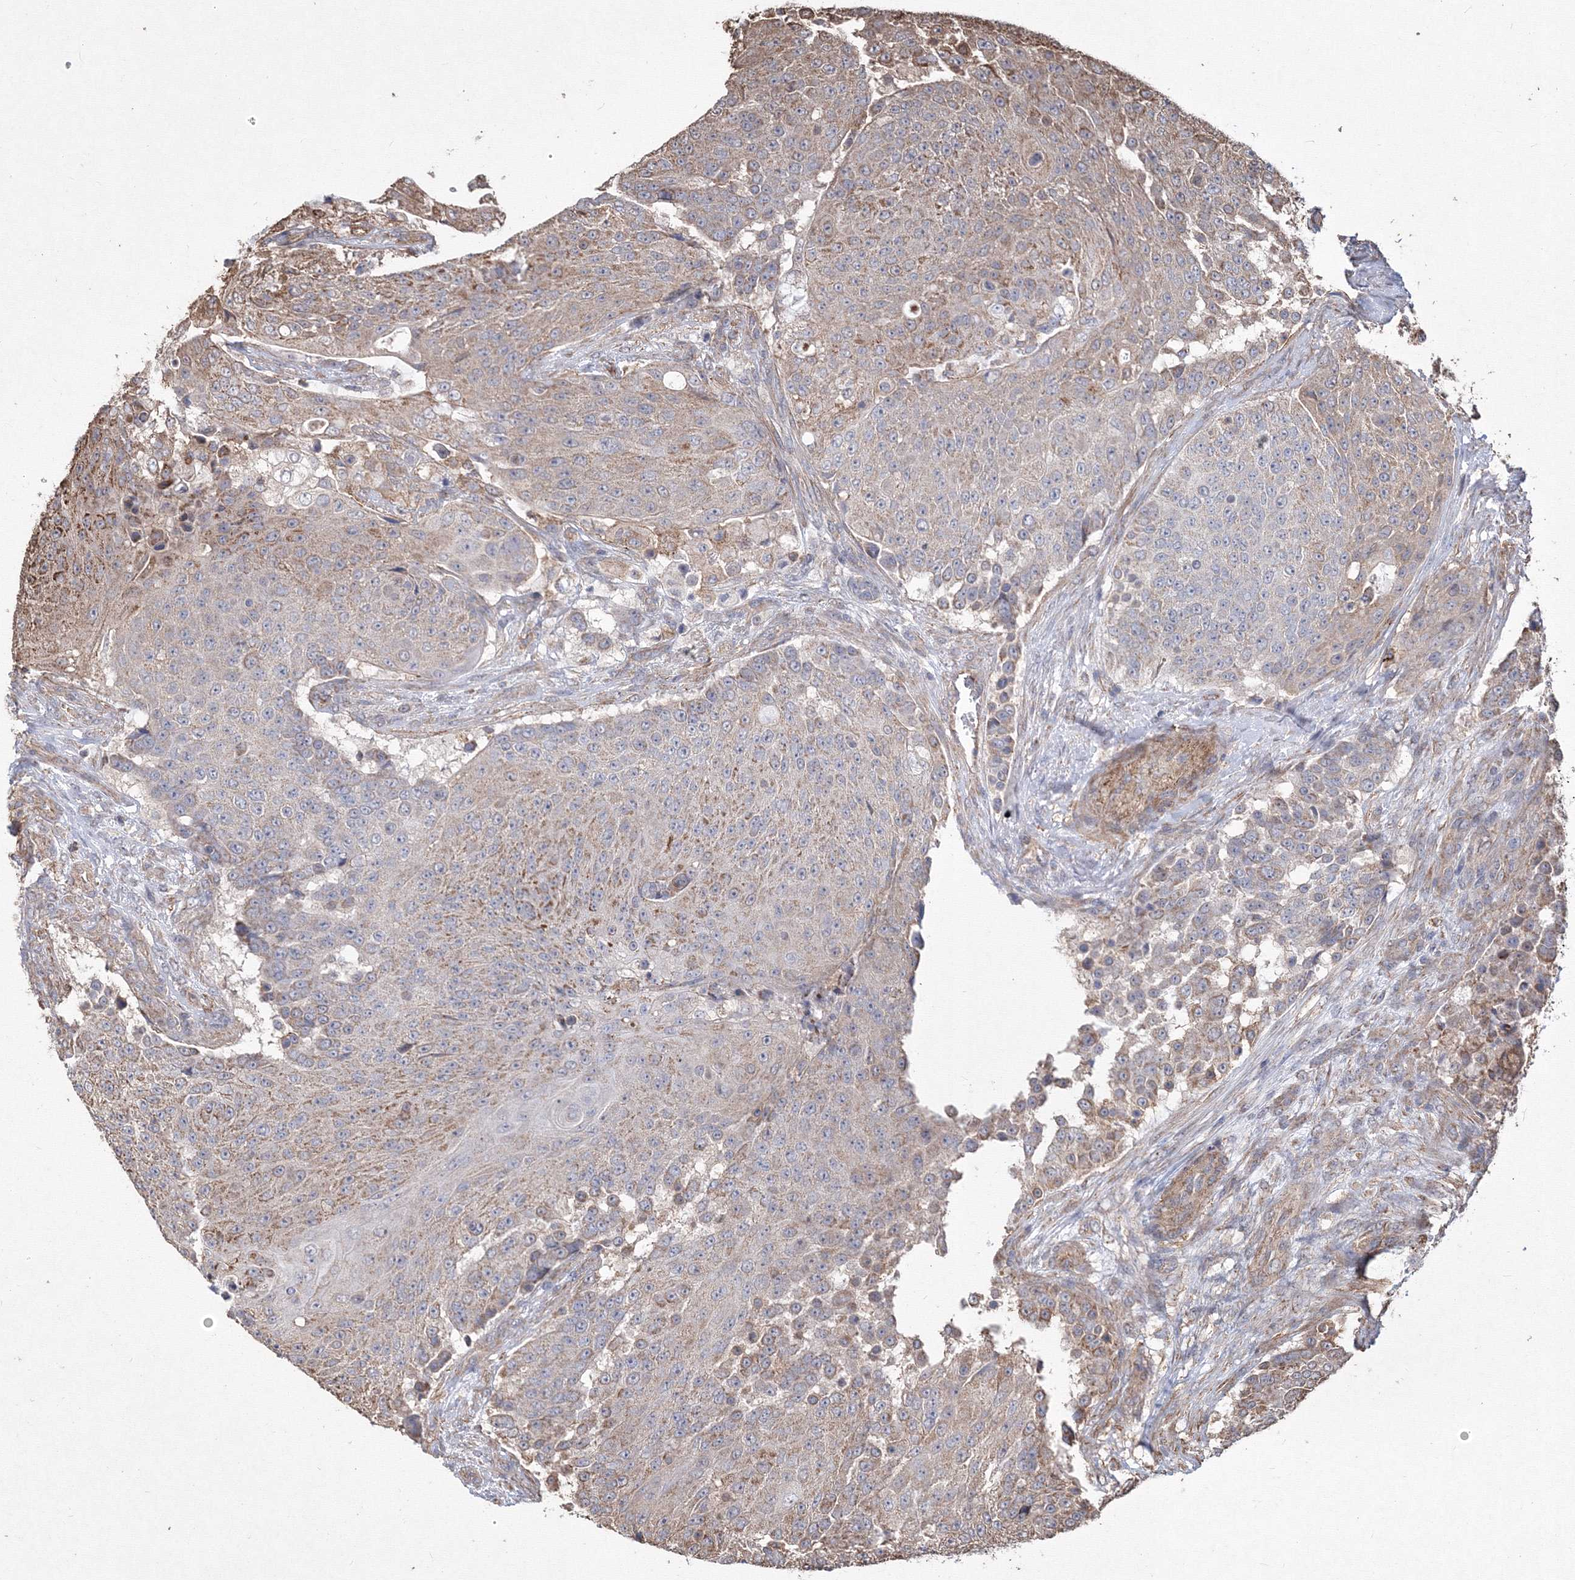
{"staining": {"intensity": "moderate", "quantity": "25%-75%", "location": "cytoplasmic/membranous"}, "tissue": "urothelial cancer", "cell_type": "Tumor cells", "image_type": "cancer", "snomed": [{"axis": "morphology", "description": "Urothelial carcinoma, High grade"}, {"axis": "topography", "description": "Urinary bladder"}], "caption": "IHC of human high-grade urothelial carcinoma demonstrates medium levels of moderate cytoplasmic/membranous staining in approximately 25%-75% of tumor cells. IHC stains the protein in brown and the nuclei are stained blue.", "gene": "TMEM139", "patient": {"sex": "female", "age": 63}}